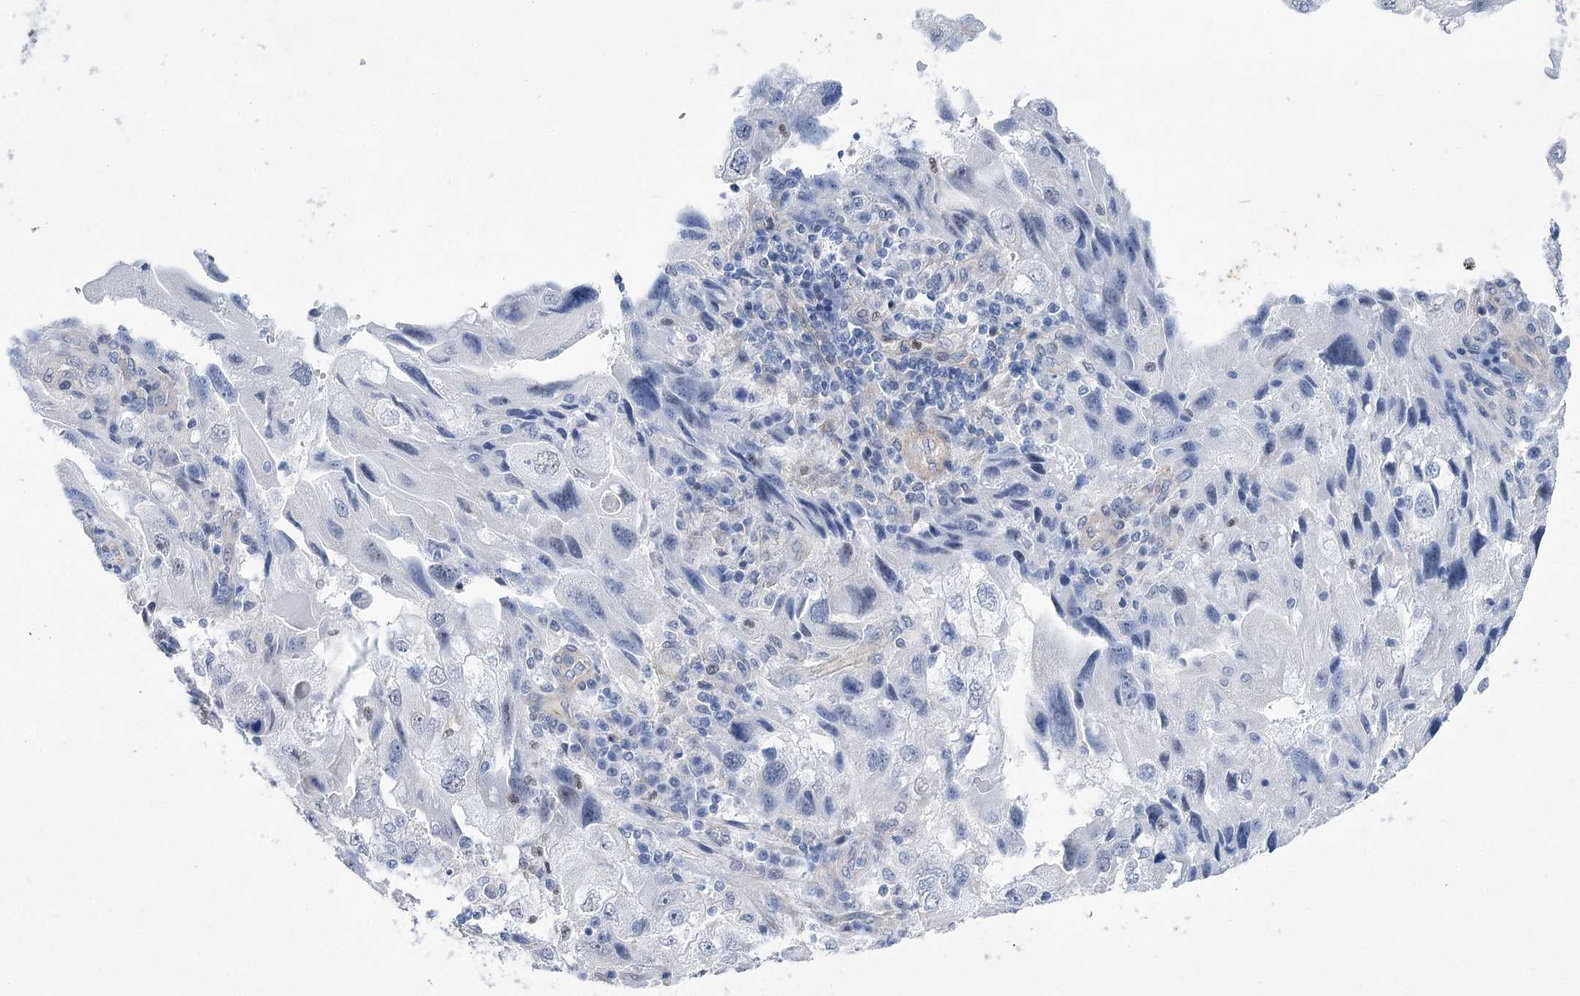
{"staining": {"intensity": "negative", "quantity": "none", "location": "none"}, "tissue": "endometrial cancer", "cell_type": "Tumor cells", "image_type": "cancer", "snomed": [{"axis": "morphology", "description": "Adenocarcinoma, NOS"}, {"axis": "topography", "description": "Endometrium"}], "caption": "This is a image of immunohistochemistry staining of endometrial adenocarcinoma, which shows no staining in tumor cells.", "gene": "THAP6", "patient": {"sex": "female", "age": 49}}